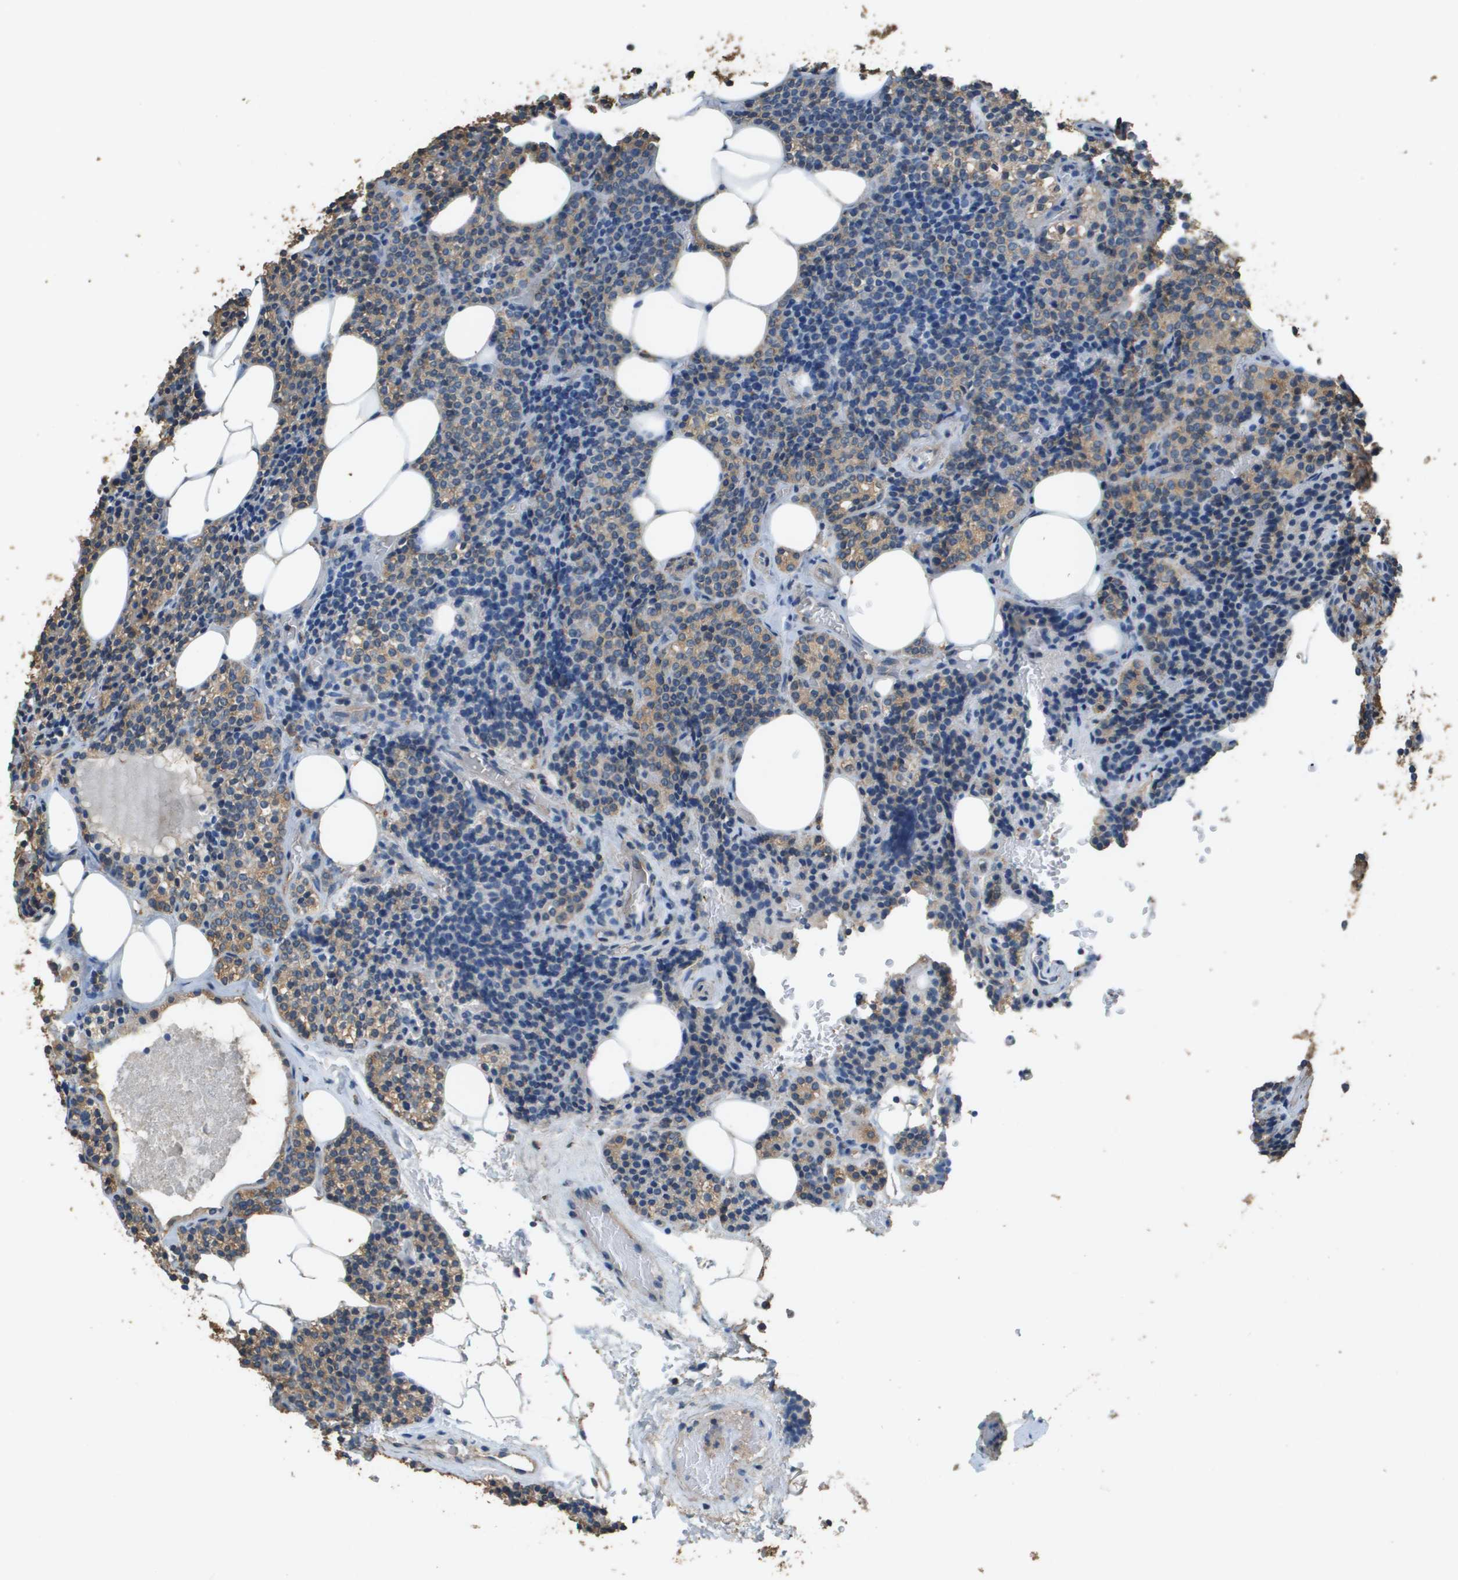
{"staining": {"intensity": "moderate", "quantity": "25%-75%", "location": "cytoplasmic/membranous"}, "tissue": "parathyroid gland", "cell_type": "Glandular cells", "image_type": "normal", "snomed": [{"axis": "morphology", "description": "Normal tissue, NOS"}, {"axis": "morphology", "description": "Adenoma, NOS"}, {"axis": "topography", "description": "Parathyroid gland"}], "caption": "IHC of normal human parathyroid gland demonstrates medium levels of moderate cytoplasmic/membranous positivity in approximately 25%-75% of glandular cells. (DAB = brown stain, brightfield microscopy at high magnification).", "gene": "MS4A7", "patient": {"sex": "female", "age": 54}}